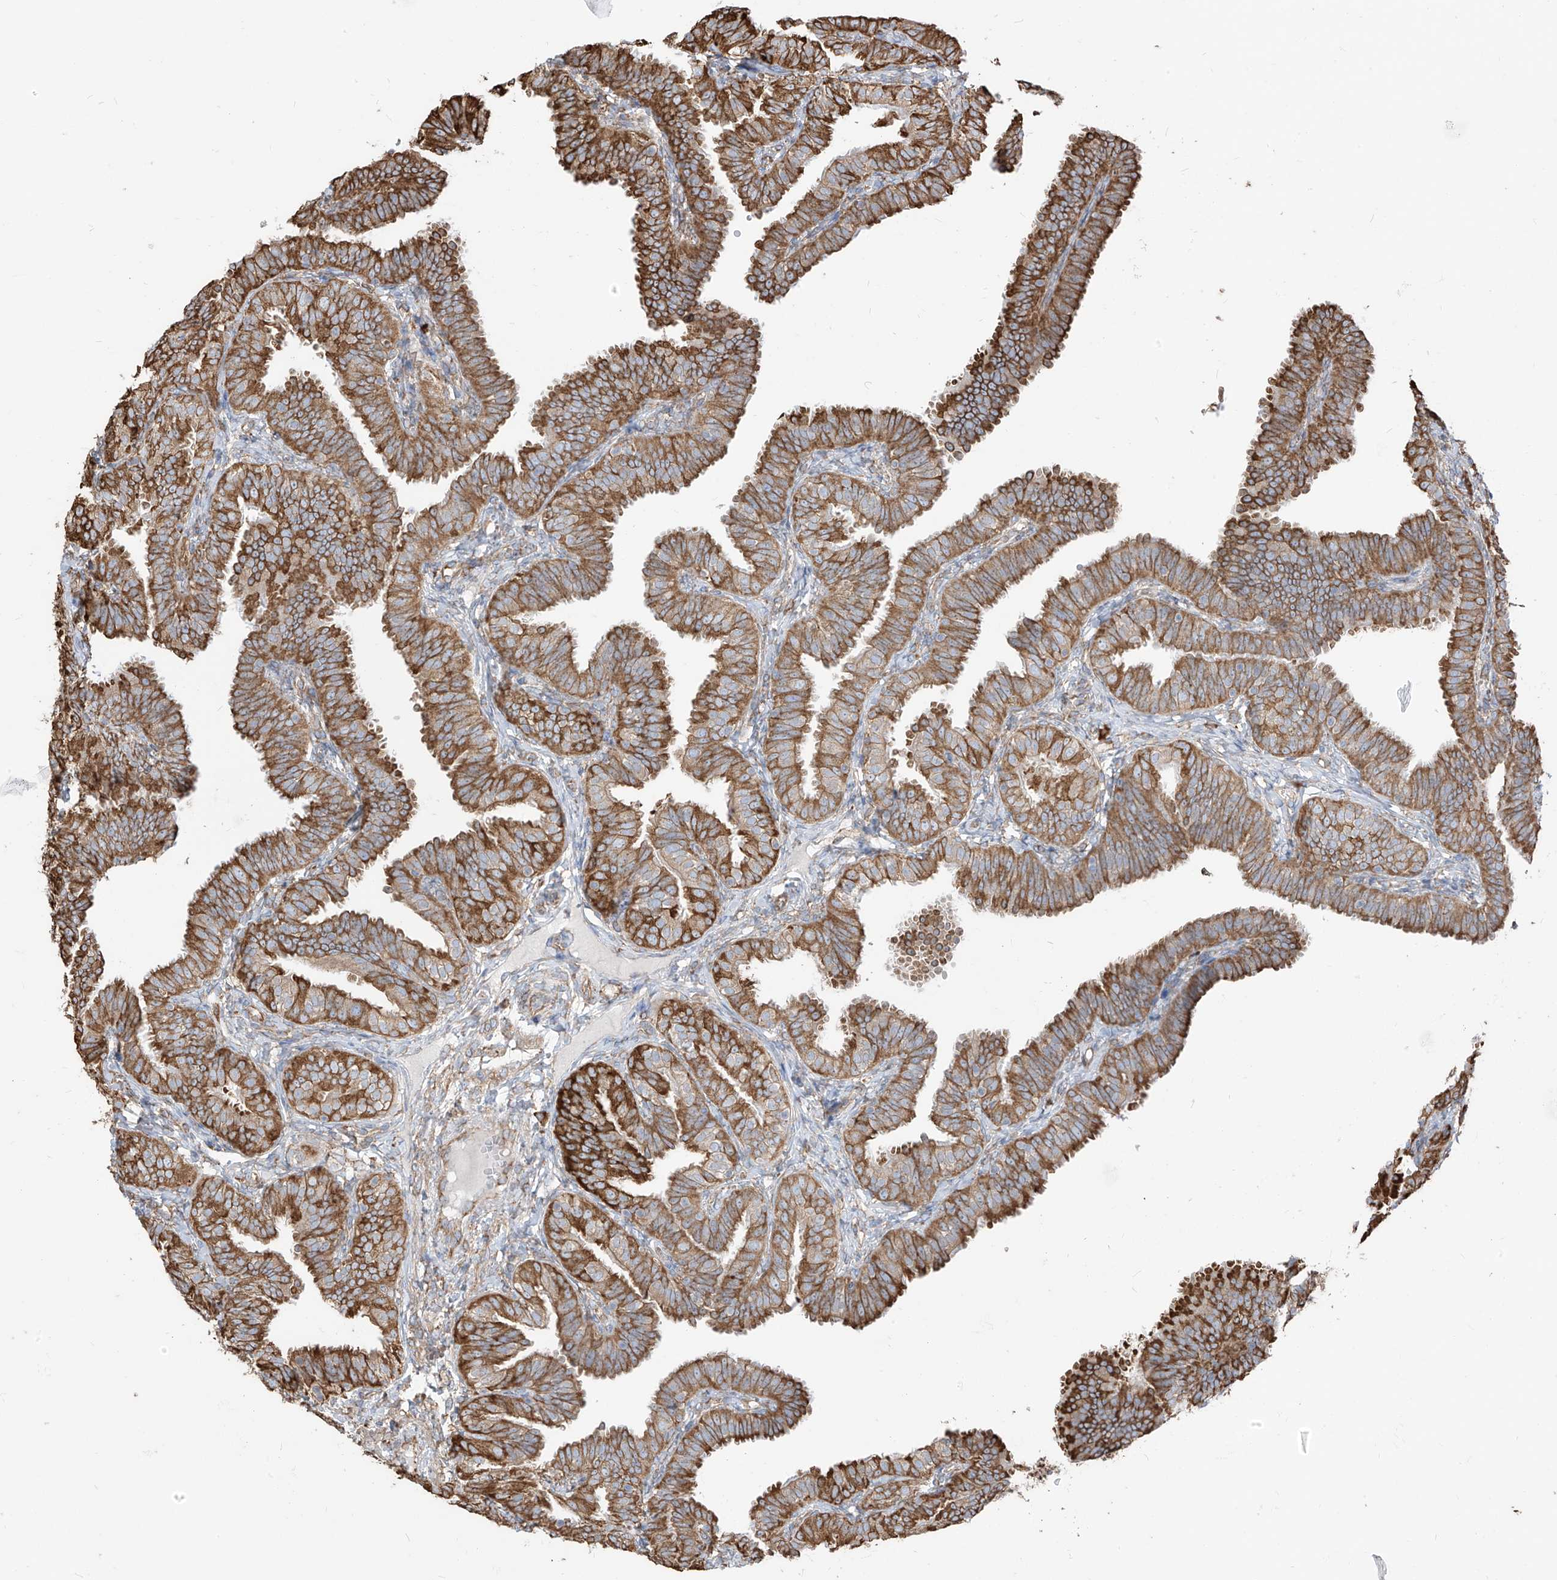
{"staining": {"intensity": "strong", "quantity": ">75%", "location": "cytoplasmic/membranous"}, "tissue": "fallopian tube", "cell_type": "Glandular cells", "image_type": "normal", "snomed": [{"axis": "morphology", "description": "Normal tissue, NOS"}, {"axis": "topography", "description": "Fallopian tube"}], "caption": "DAB immunohistochemical staining of benign human fallopian tube exhibits strong cytoplasmic/membranous protein expression in about >75% of glandular cells.", "gene": "PDIA6", "patient": {"sex": "female", "age": 35}}